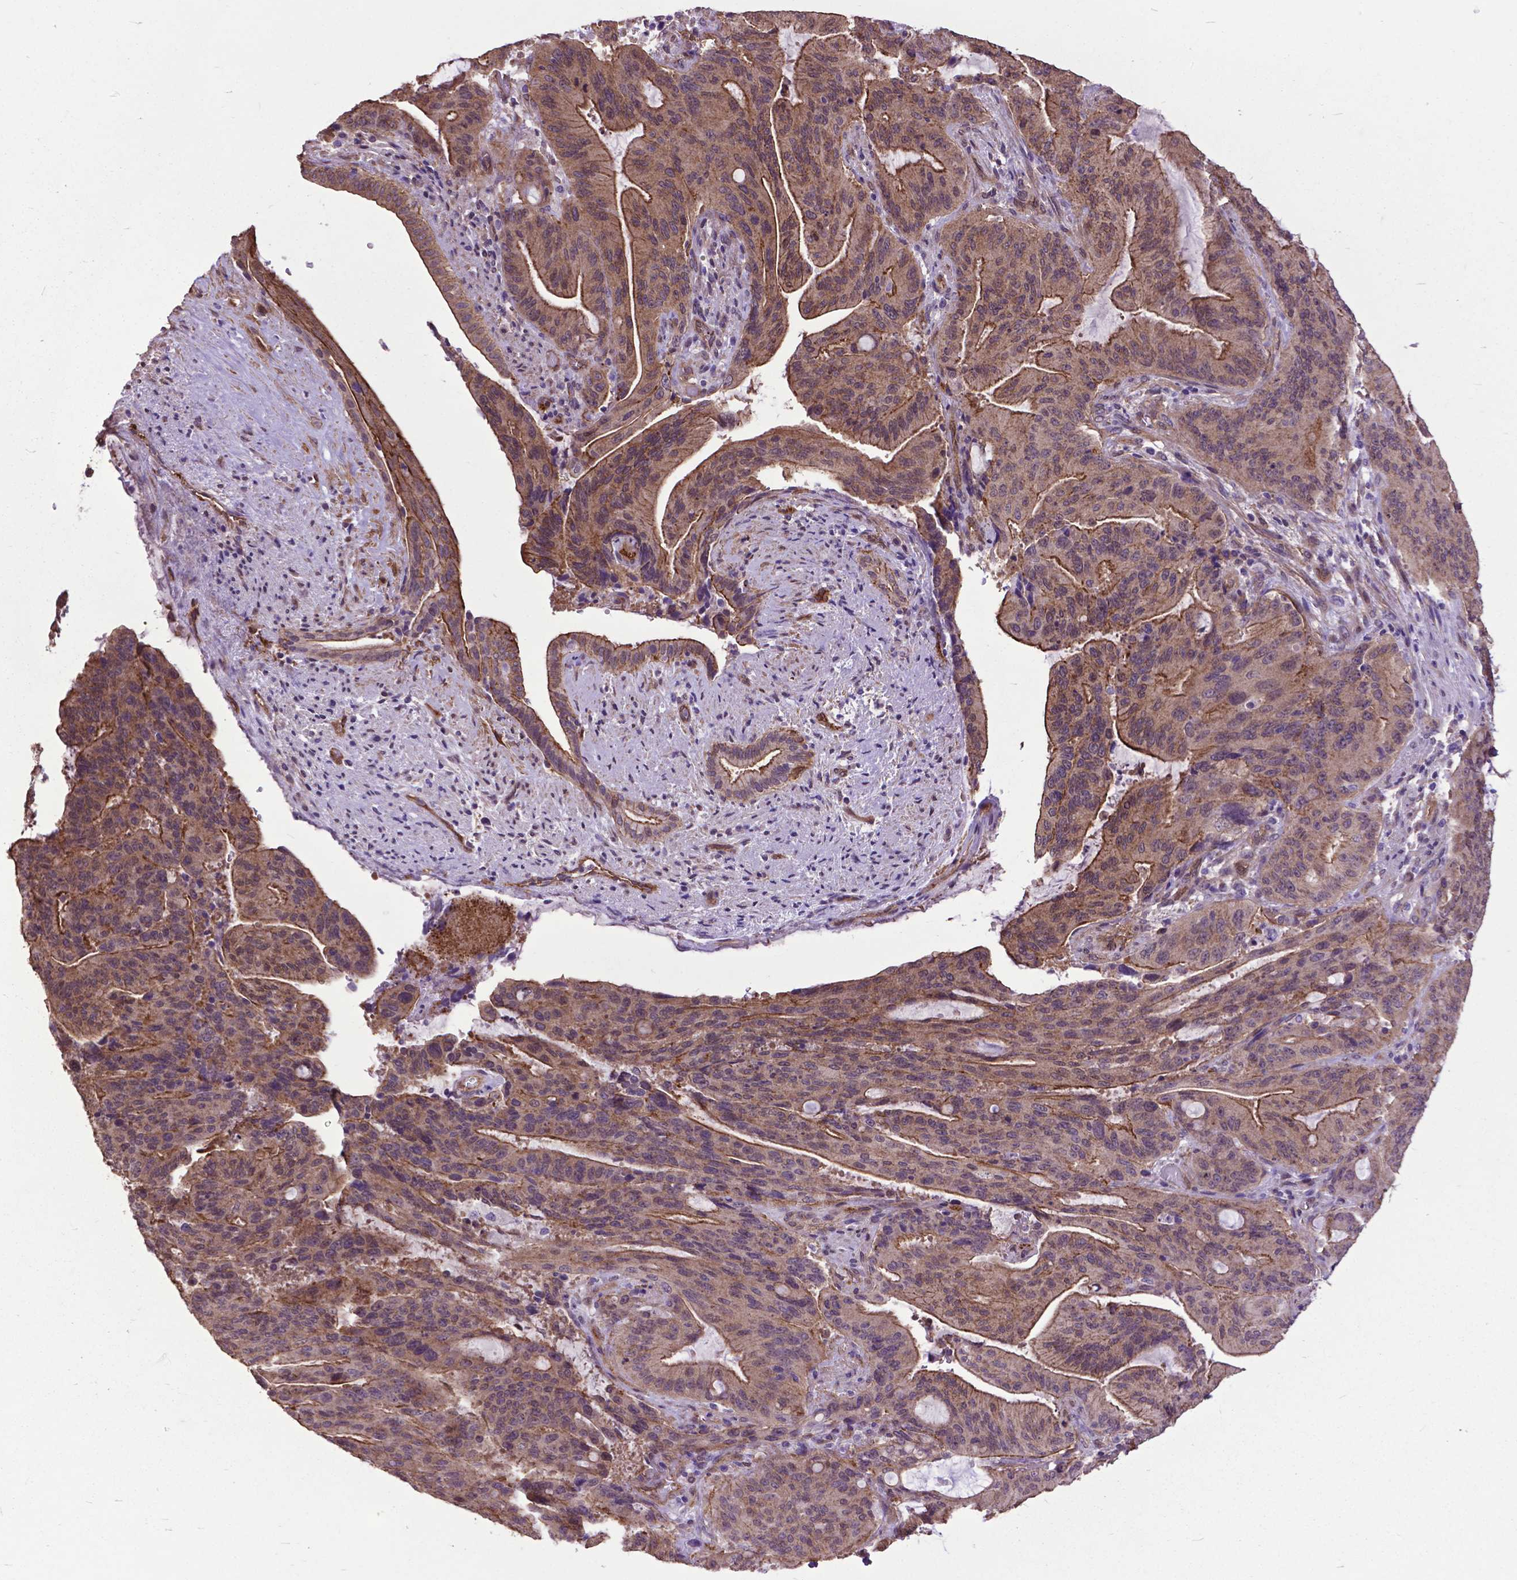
{"staining": {"intensity": "moderate", "quantity": "25%-75%", "location": "cytoplasmic/membranous"}, "tissue": "liver cancer", "cell_type": "Tumor cells", "image_type": "cancer", "snomed": [{"axis": "morphology", "description": "Cholangiocarcinoma"}, {"axis": "topography", "description": "Liver"}], "caption": "Tumor cells exhibit medium levels of moderate cytoplasmic/membranous positivity in approximately 25%-75% of cells in human liver cancer. Nuclei are stained in blue.", "gene": "PDLIM1", "patient": {"sex": "female", "age": 73}}